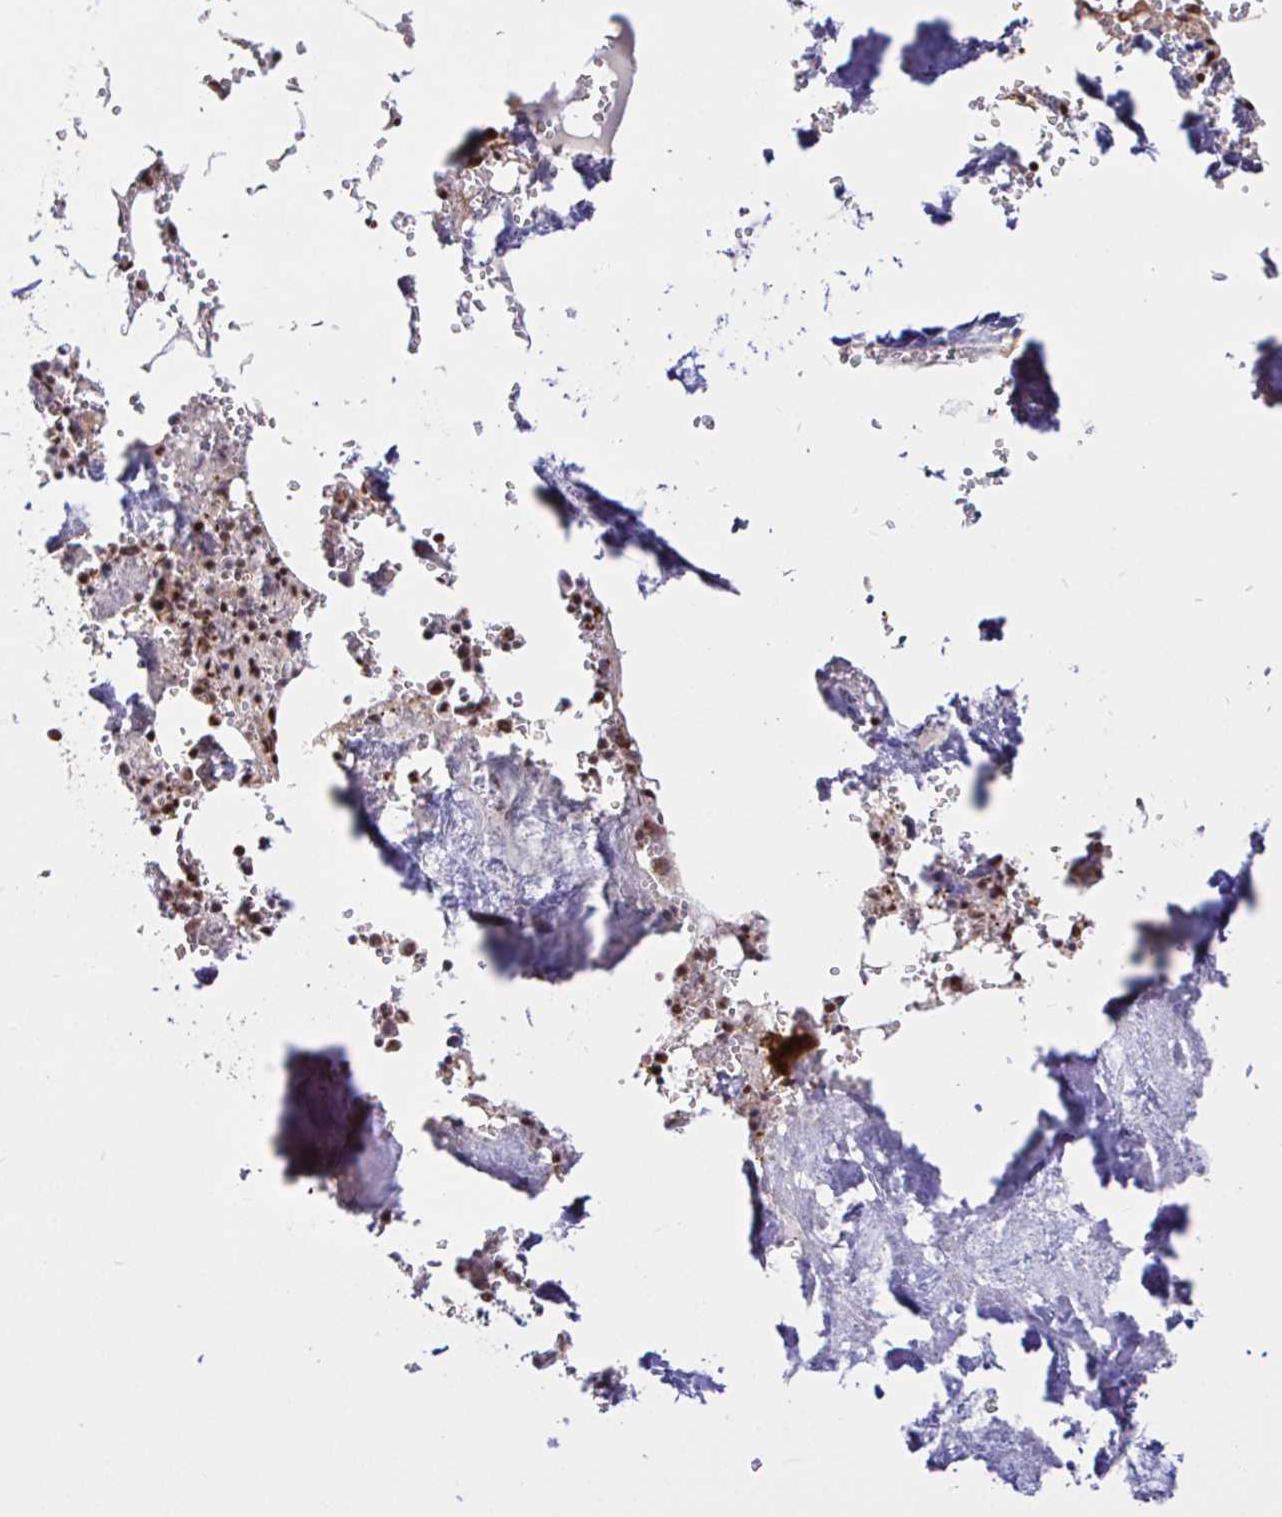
{"staining": {"intensity": "strong", "quantity": ">75%", "location": "cytoplasmic/membranous,nuclear"}, "tissue": "bone marrow", "cell_type": "Hematopoietic cells", "image_type": "normal", "snomed": [{"axis": "morphology", "description": "Normal tissue, NOS"}, {"axis": "topography", "description": "Bone marrow"}], "caption": "Brown immunohistochemical staining in normal human bone marrow displays strong cytoplasmic/membranous,nuclear staining in approximately >75% of hematopoietic cells. Nuclei are stained in blue.", "gene": "SP3", "patient": {"sex": "male", "age": 54}}